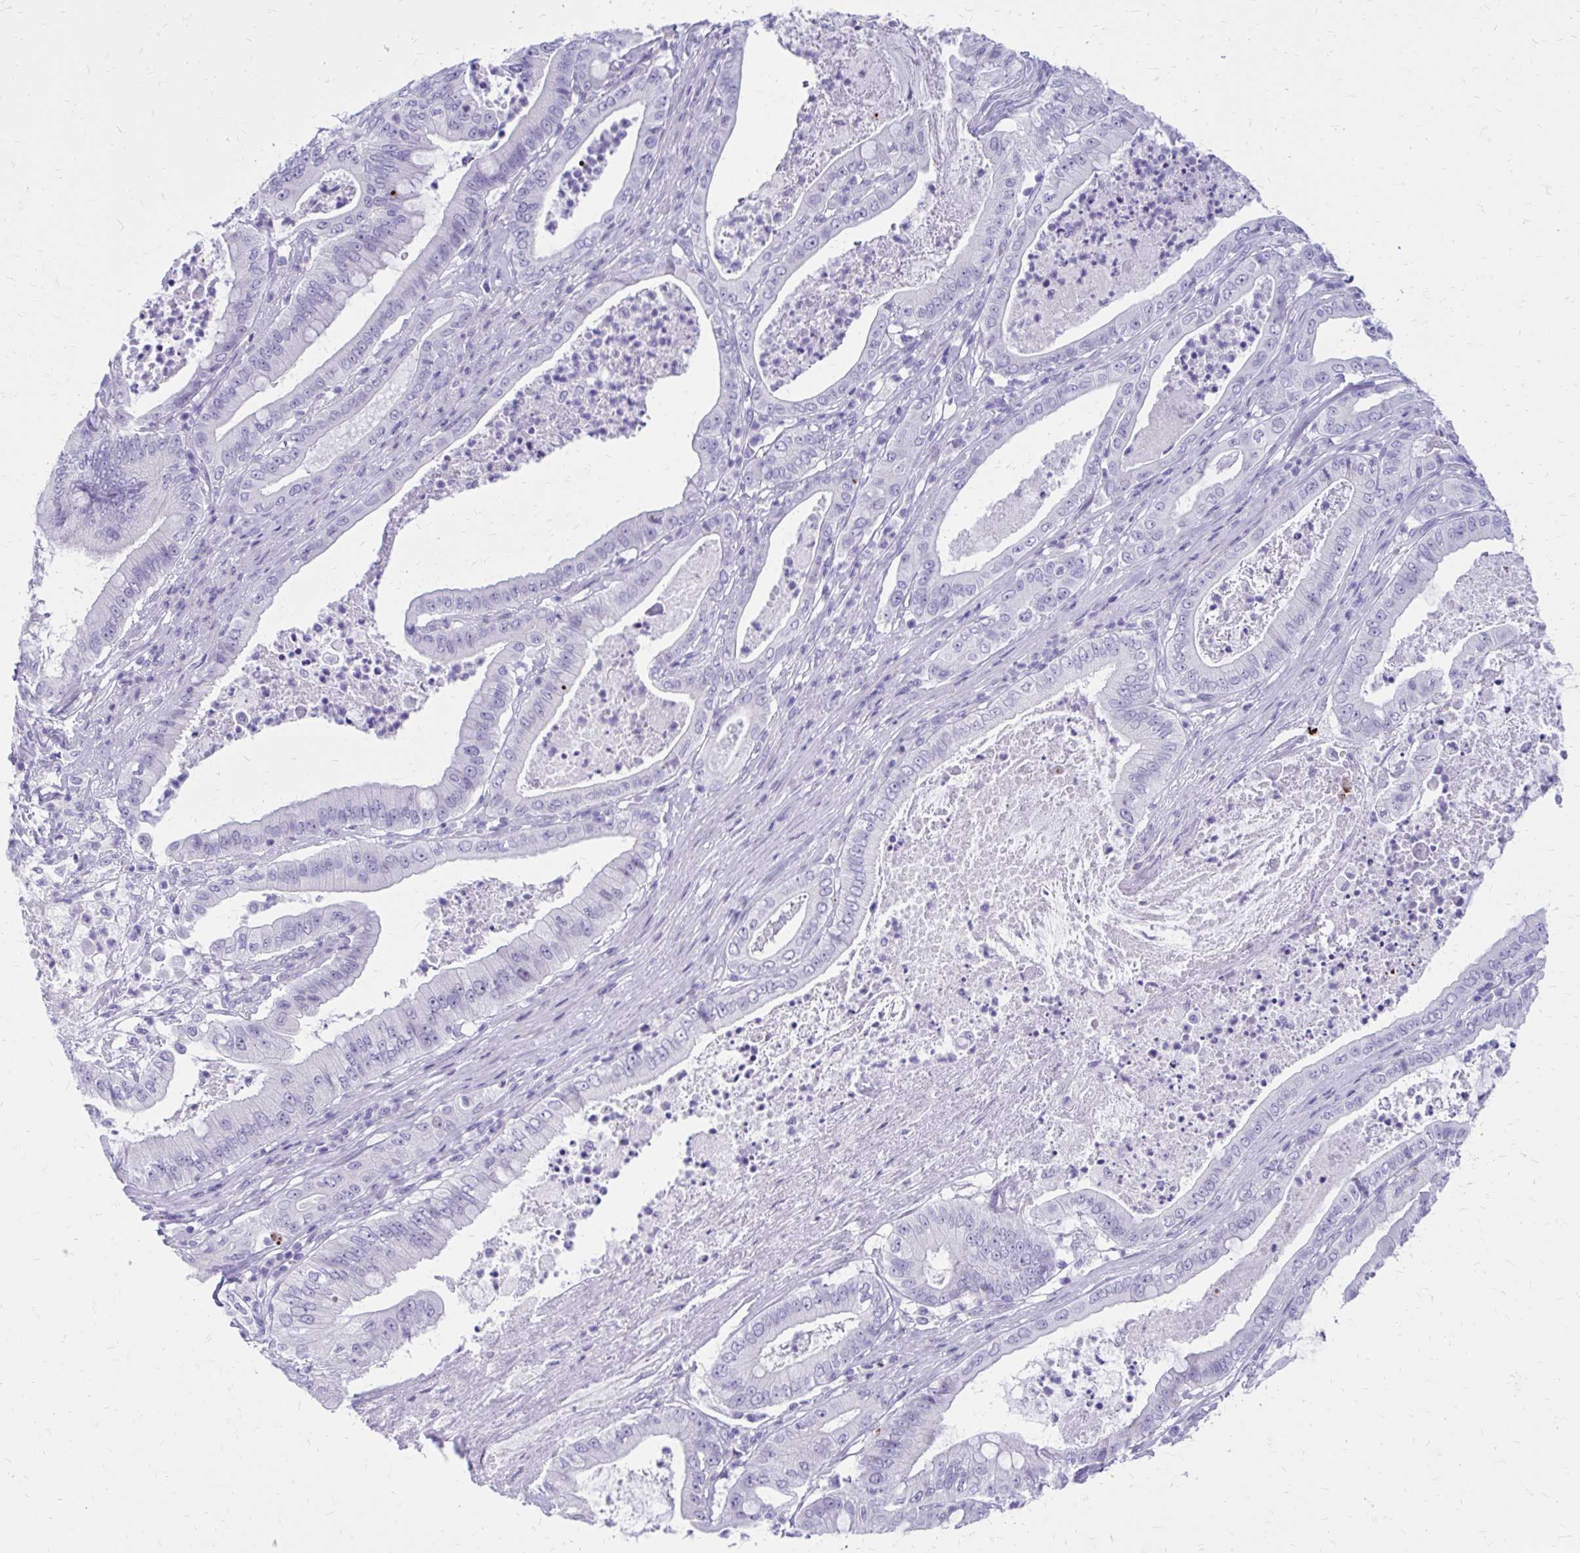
{"staining": {"intensity": "negative", "quantity": "none", "location": "none"}, "tissue": "pancreatic cancer", "cell_type": "Tumor cells", "image_type": "cancer", "snomed": [{"axis": "morphology", "description": "Adenocarcinoma, NOS"}, {"axis": "topography", "description": "Pancreas"}], "caption": "Tumor cells are negative for protein expression in human pancreatic adenocarcinoma. Brightfield microscopy of immunohistochemistry stained with DAB (brown) and hematoxylin (blue), captured at high magnification.", "gene": "LCN15", "patient": {"sex": "male", "age": 71}}